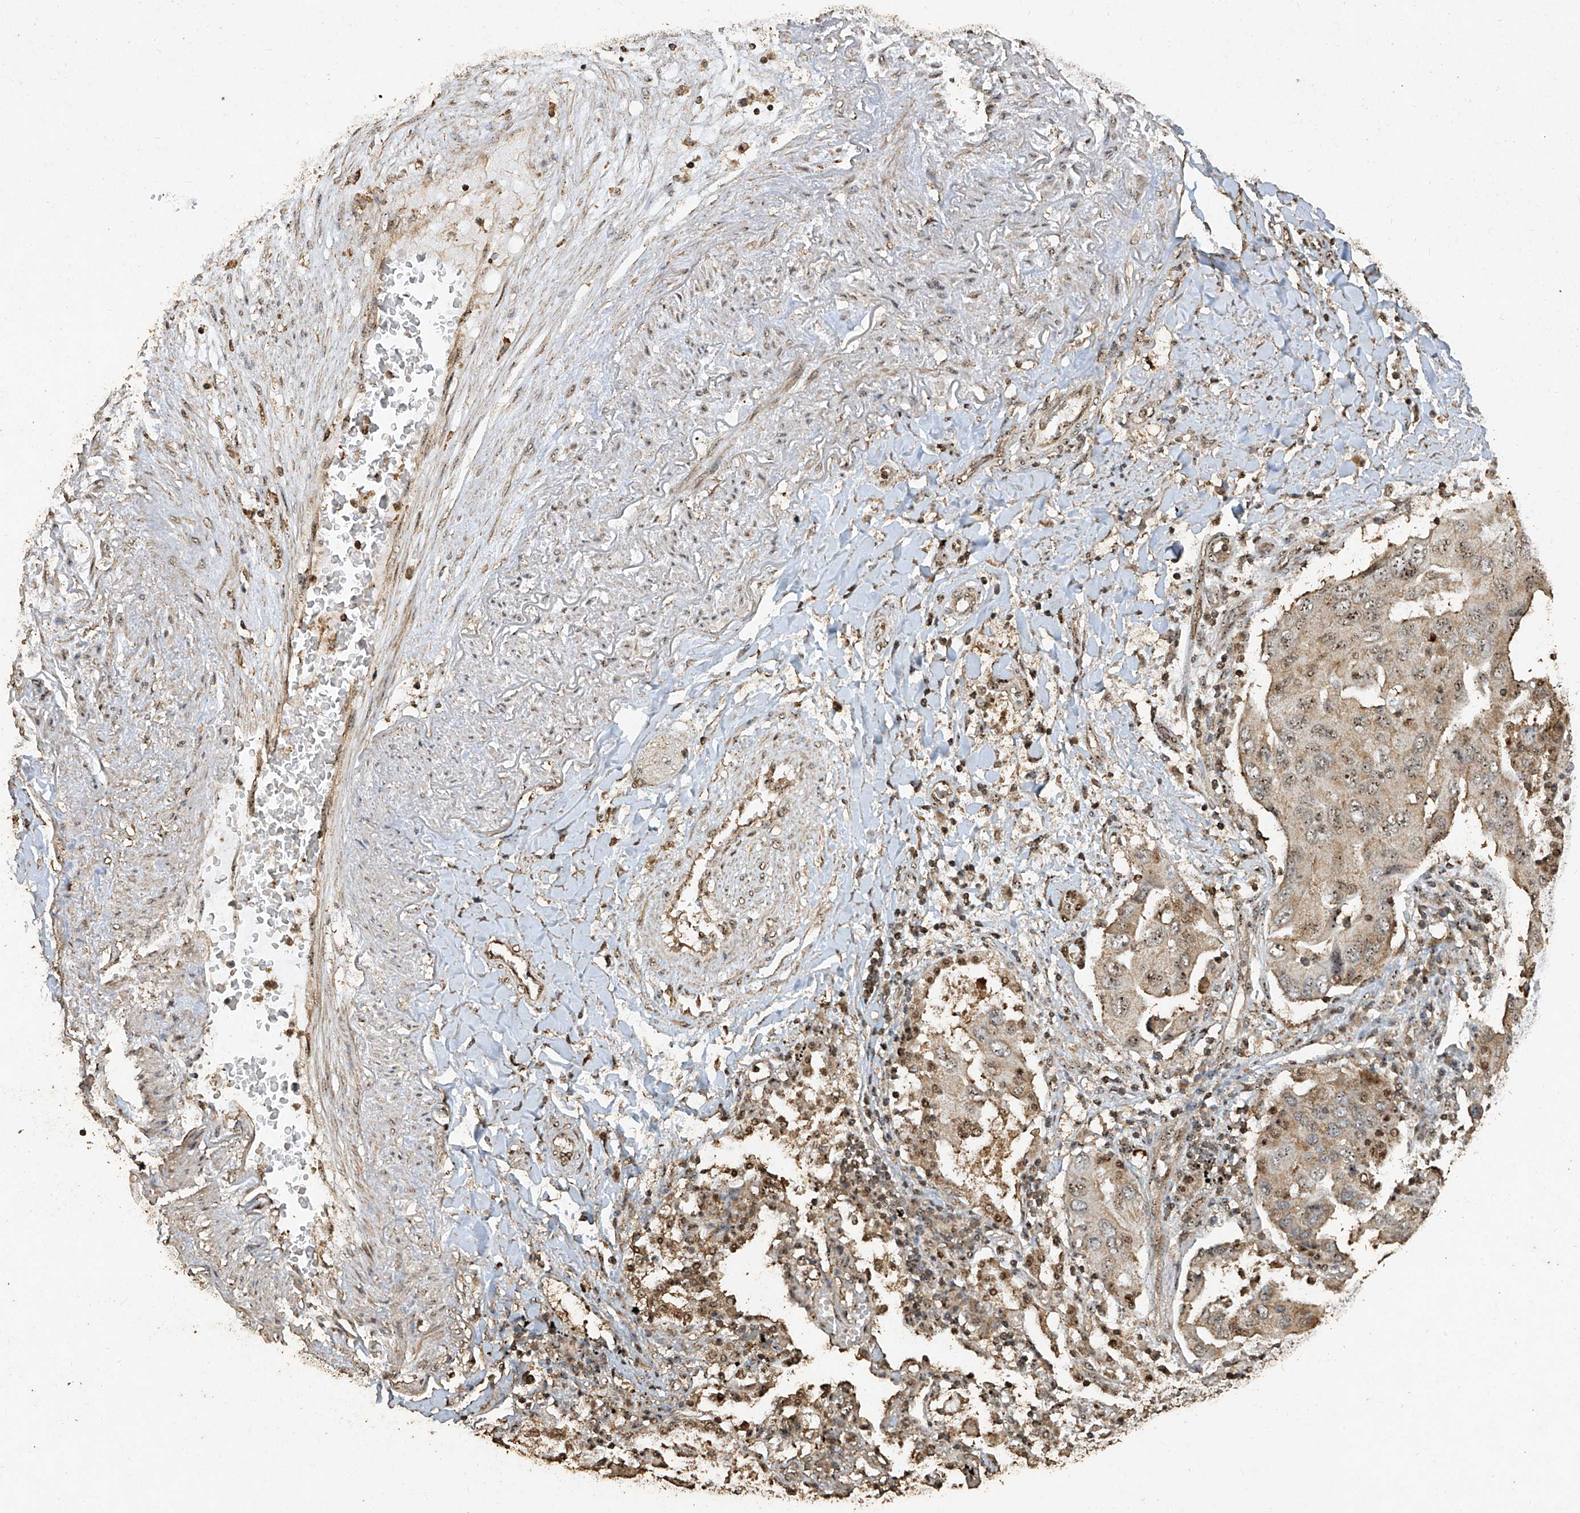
{"staining": {"intensity": "moderate", "quantity": ">75%", "location": "nuclear"}, "tissue": "lung cancer", "cell_type": "Tumor cells", "image_type": "cancer", "snomed": [{"axis": "morphology", "description": "Adenocarcinoma, NOS"}, {"axis": "topography", "description": "Lung"}], "caption": "Tumor cells exhibit moderate nuclear staining in about >75% of cells in lung adenocarcinoma. (brown staining indicates protein expression, while blue staining denotes nuclei).", "gene": "ERBB3", "patient": {"sex": "female", "age": 65}}